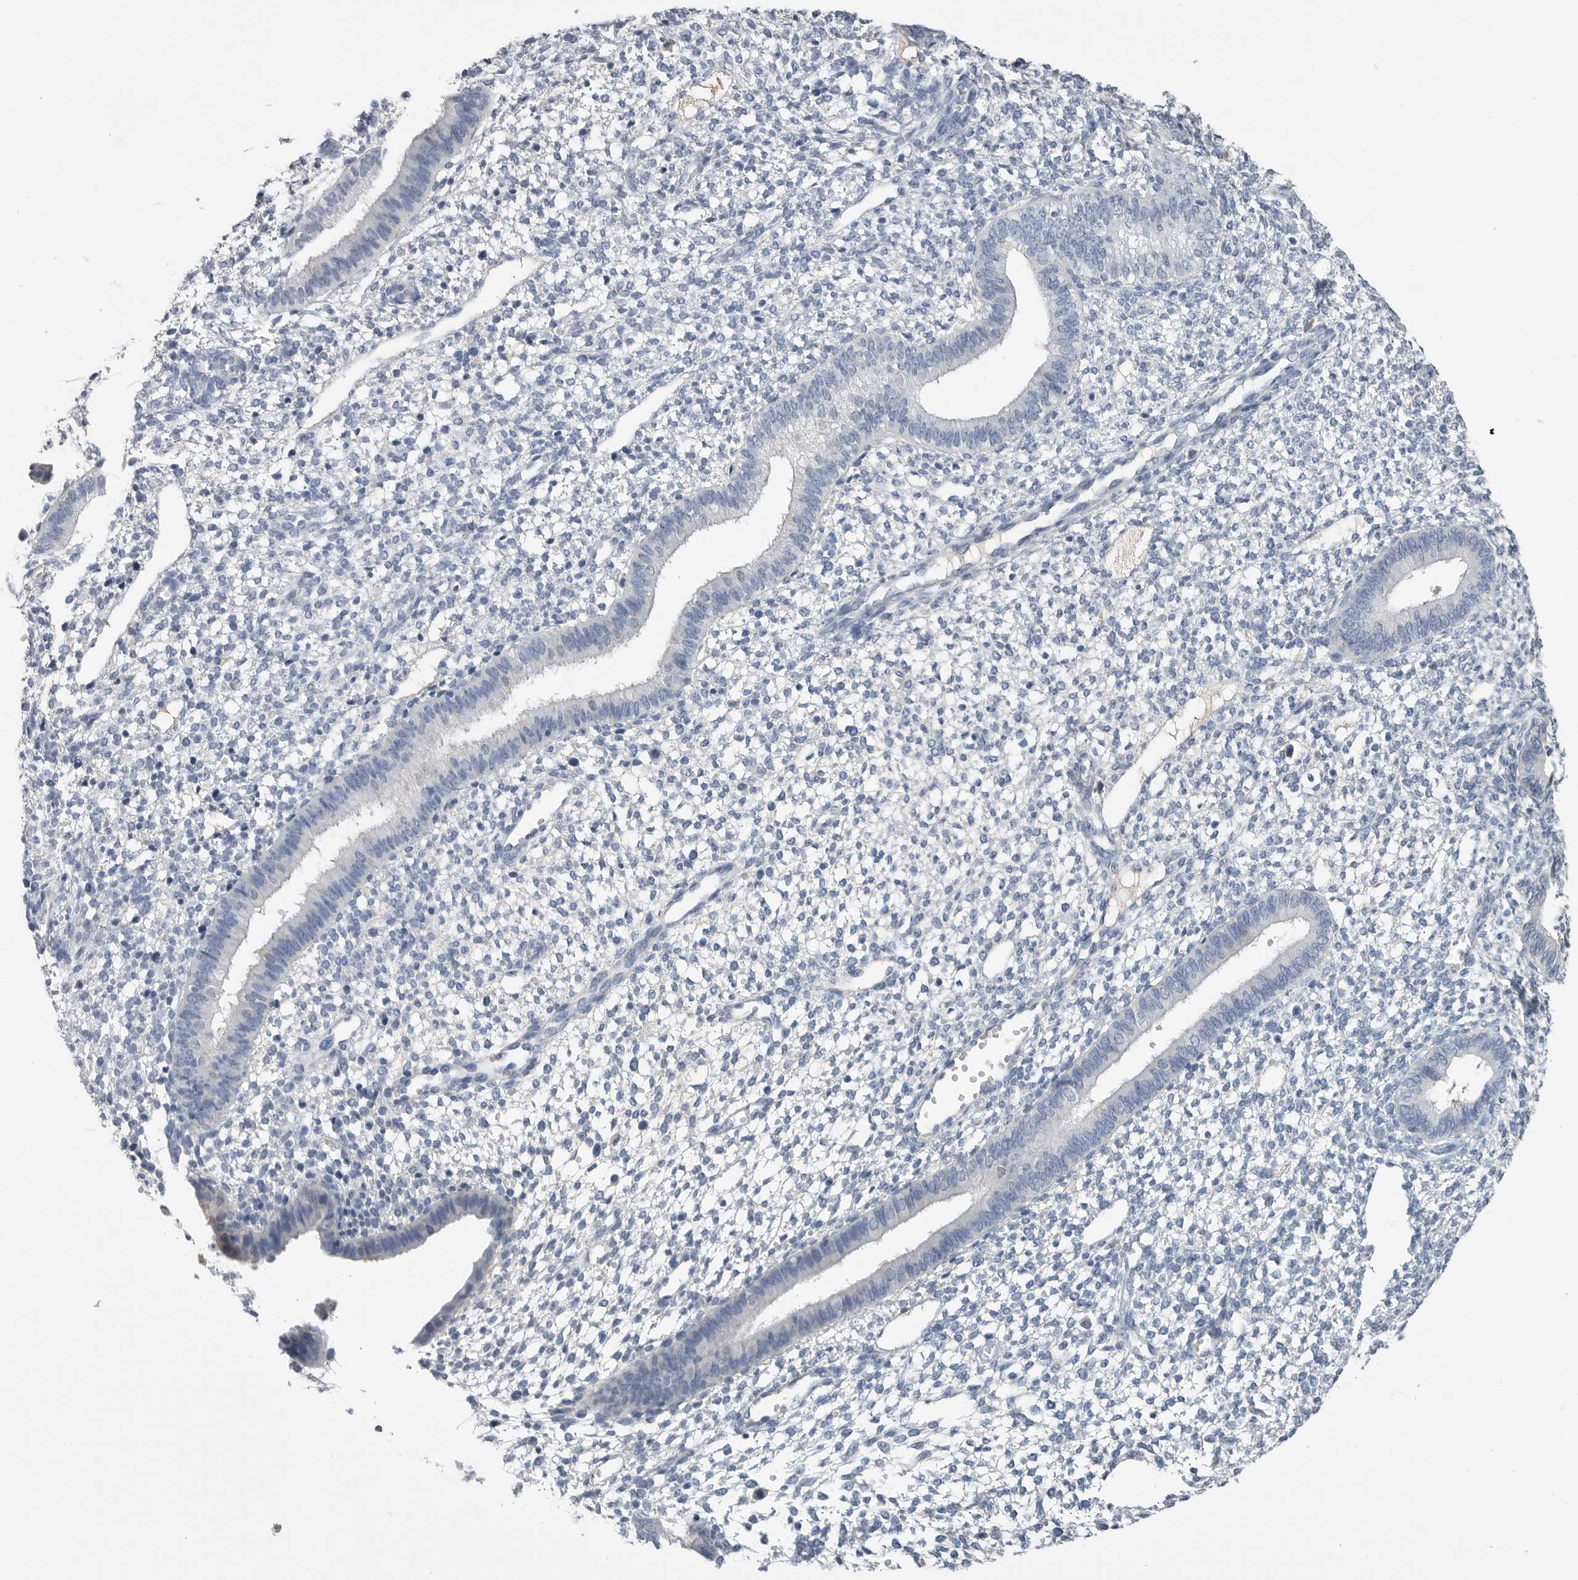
{"staining": {"intensity": "negative", "quantity": "none", "location": "none"}, "tissue": "endometrium", "cell_type": "Cells in endometrial stroma", "image_type": "normal", "snomed": [{"axis": "morphology", "description": "Normal tissue, NOS"}, {"axis": "topography", "description": "Endometrium"}], "caption": "DAB (3,3'-diaminobenzidine) immunohistochemical staining of benign human endometrium reveals no significant positivity in cells in endometrial stroma. Nuclei are stained in blue.", "gene": "FABP6", "patient": {"sex": "female", "age": 46}}